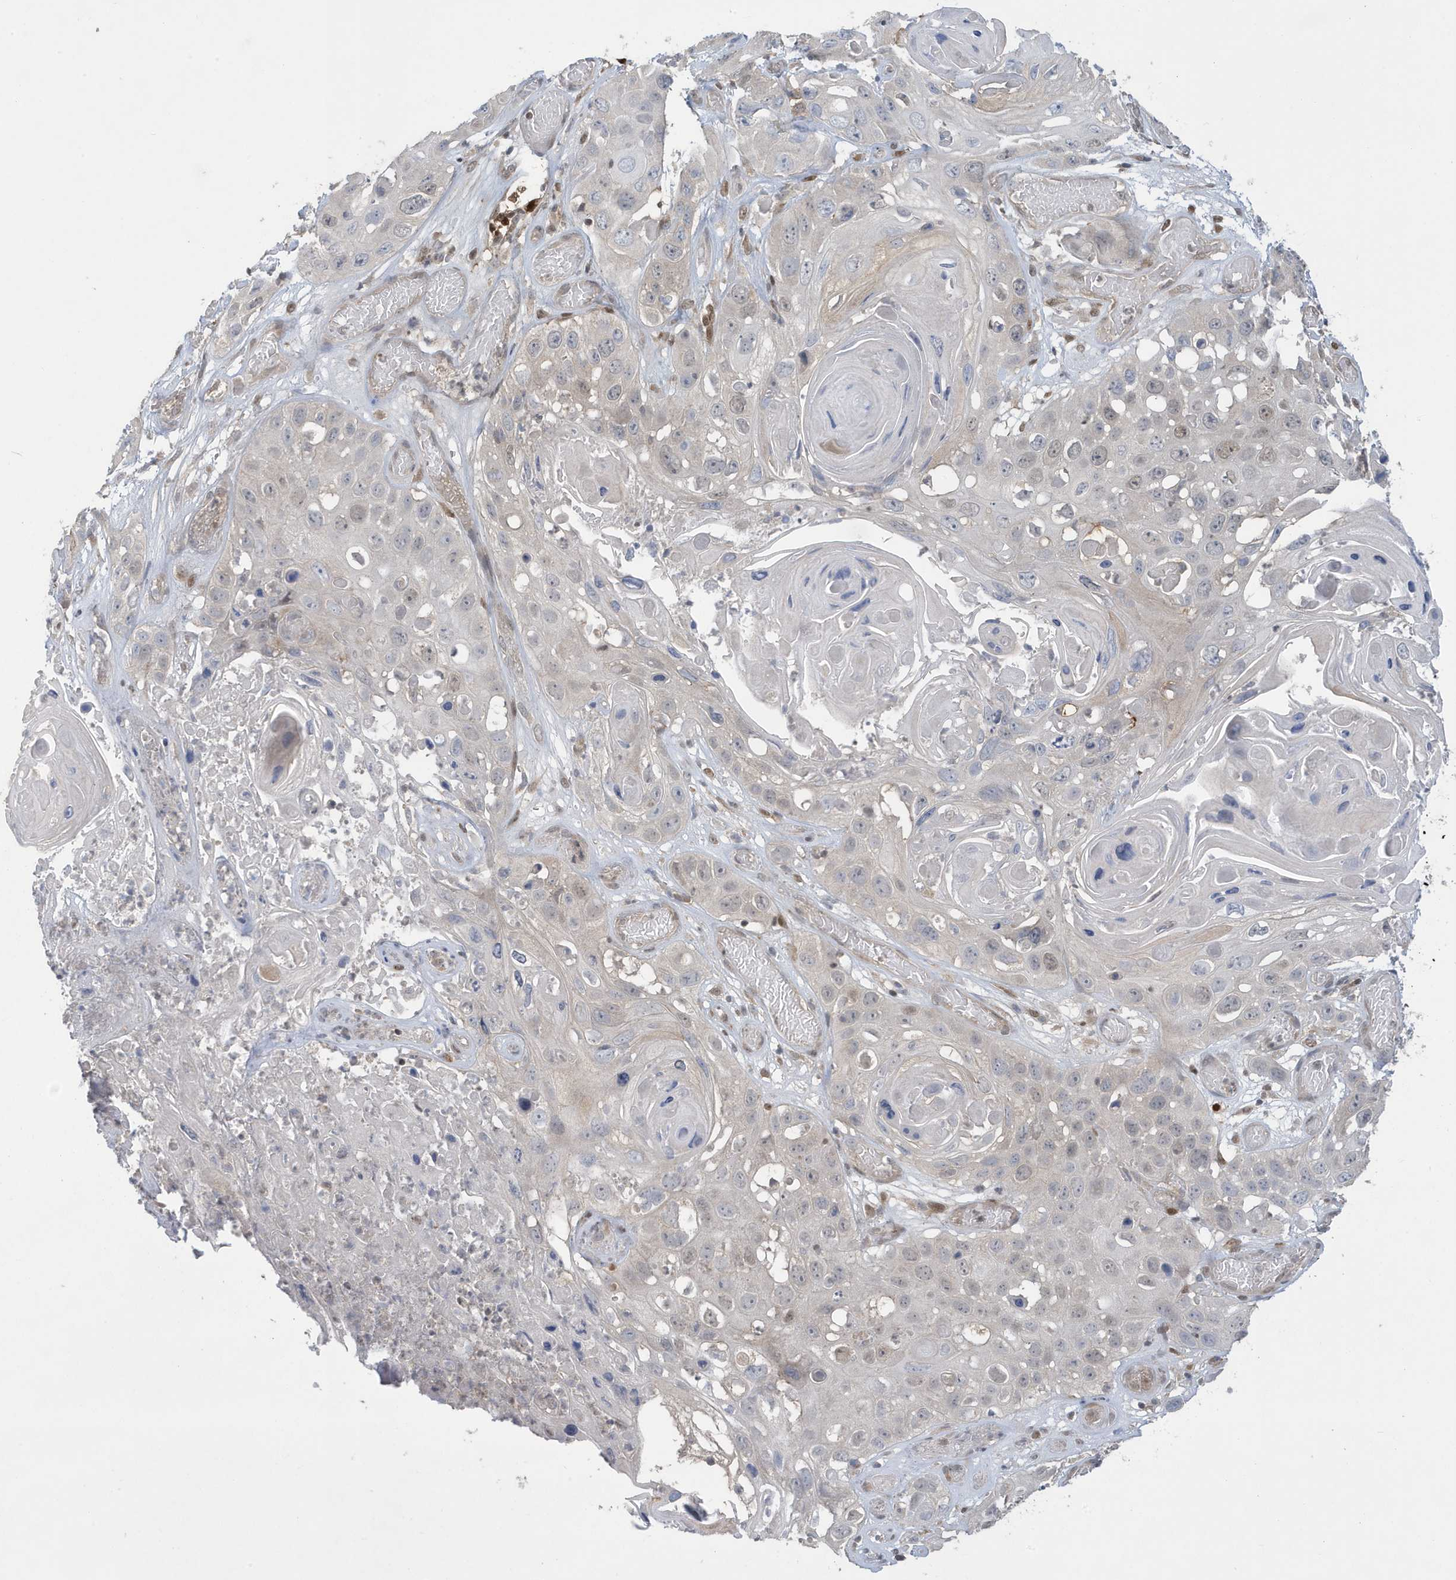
{"staining": {"intensity": "negative", "quantity": "none", "location": "none"}, "tissue": "skin cancer", "cell_type": "Tumor cells", "image_type": "cancer", "snomed": [{"axis": "morphology", "description": "Squamous cell carcinoma, NOS"}, {"axis": "topography", "description": "Skin"}], "caption": "IHC photomicrograph of neoplastic tissue: skin squamous cell carcinoma stained with DAB demonstrates no significant protein expression in tumor cells.", "gene": "NCOA7", "patient": {"sex": "male", "age": 55}}